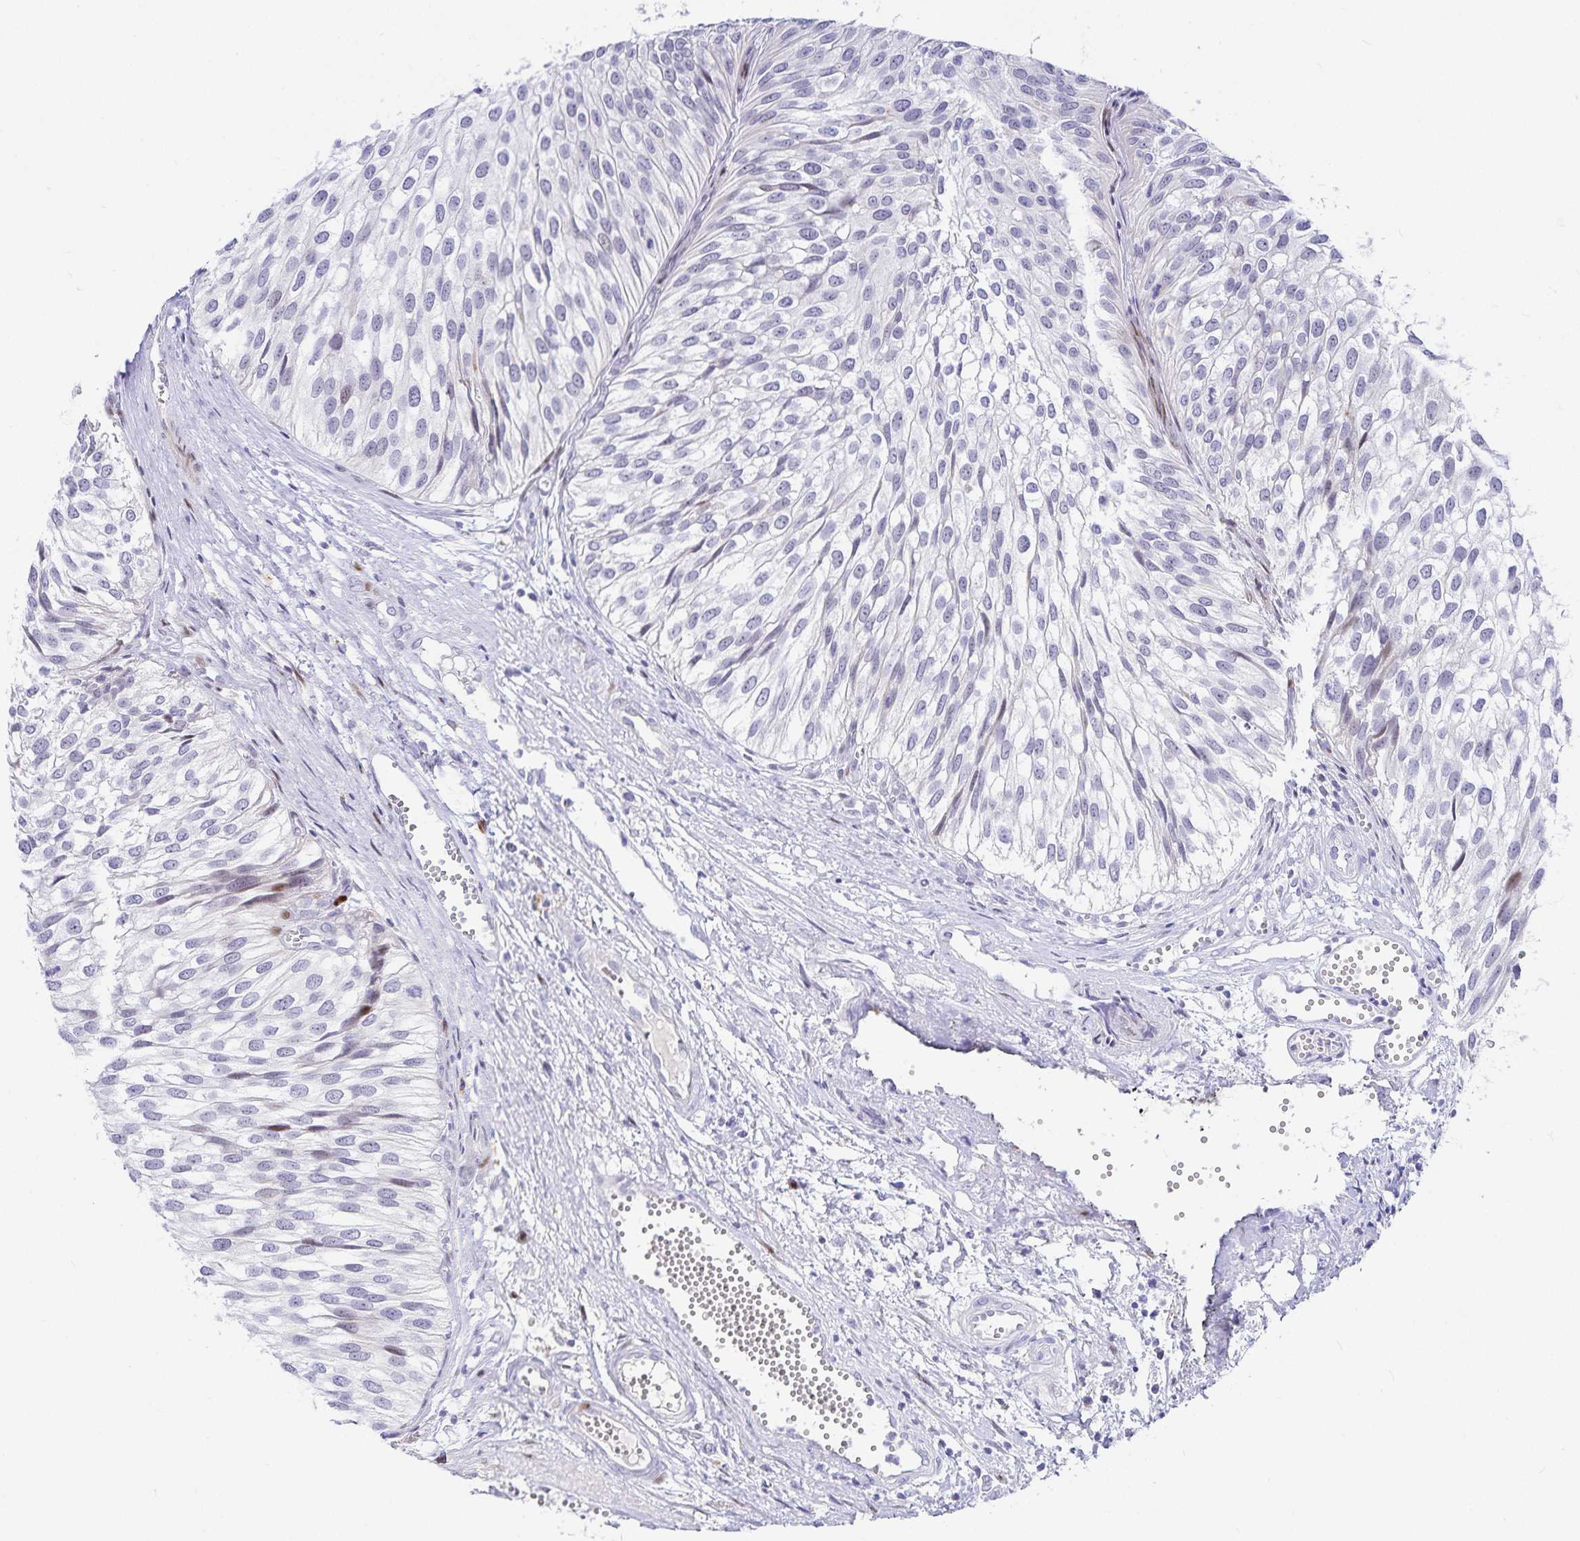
{"staining": {"intensity": "negative", "quantity": "none", "location": "none"}, "tissue": "urothelial cancer", "cell_type": "Tumor cells", "image_type": "cancer", "snomed": [{"axis": "morphology", "description": "Urothelial carcinoma, Low grade"}, {"axis": "topography", "description": "Urinary bladder"}], "caption": "High magnification brightfield microscopy of urothelial carcinoma (low-grade) stained with DAB (3,3'-diaminobenzidine) (brown) and counterstained with hematoxylin (blue): tumor cells show no significant positivity.", "gene": "KBTBD13", "patient": {"sex": "male", "age": 91}}